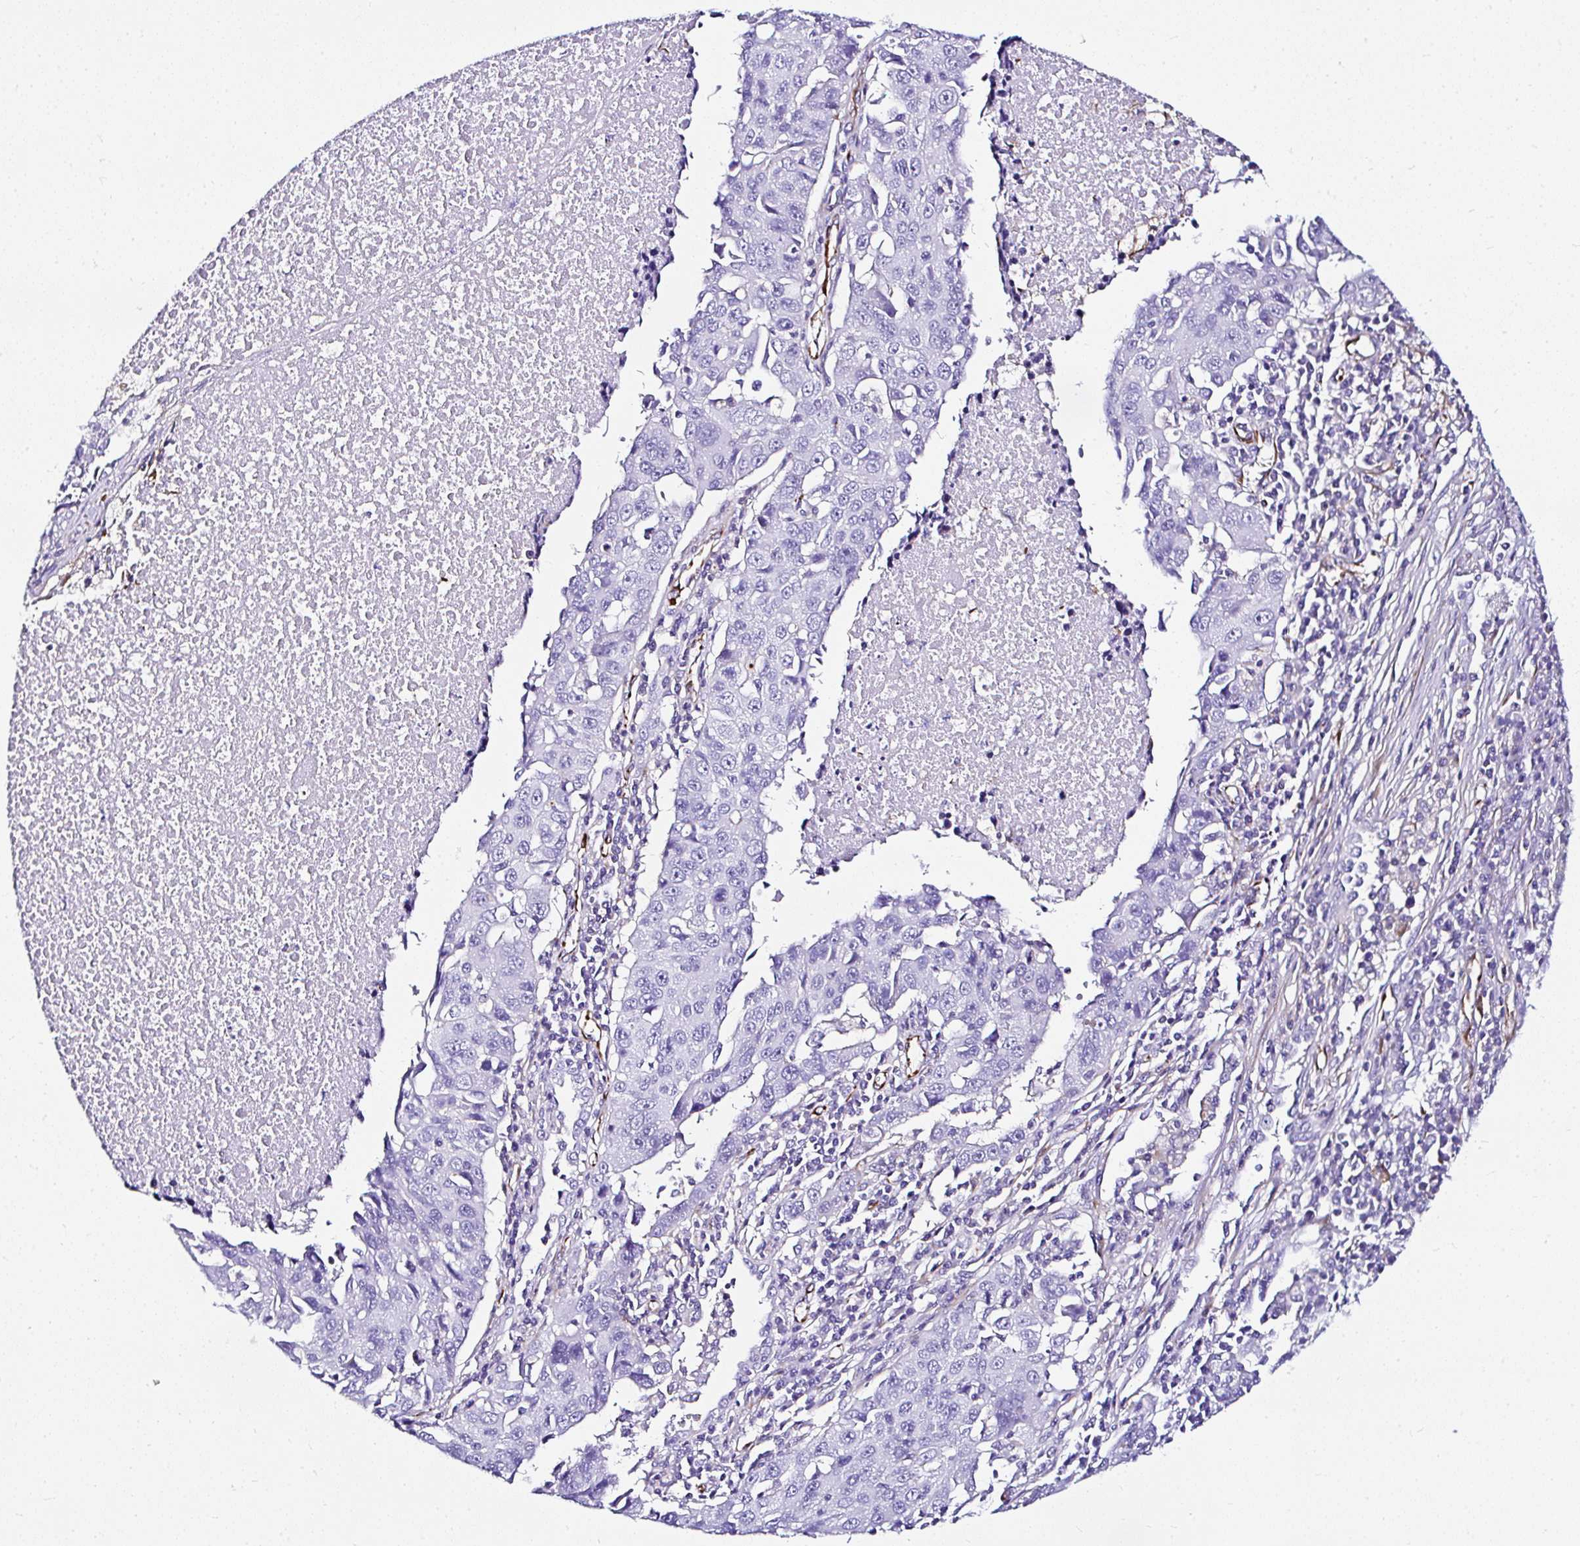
{"staining": {"intensity": "negative", "quantity": "none", "location": "none"}, "tissue": "lung cancer", "cell_type": "Tumor cells", "image_type": "cancer", "snomed": [{"axis": "morphology", "description": "Squamous cell carcinoma, NOS"}, {"axis": "topography", "description": "Lung"}], "caption": "Tumor cells show no significant positivity in lung squamous cell carcinoma.", "gene": "DEPDC5", "patient": {"sex": "female", "age": 66}}